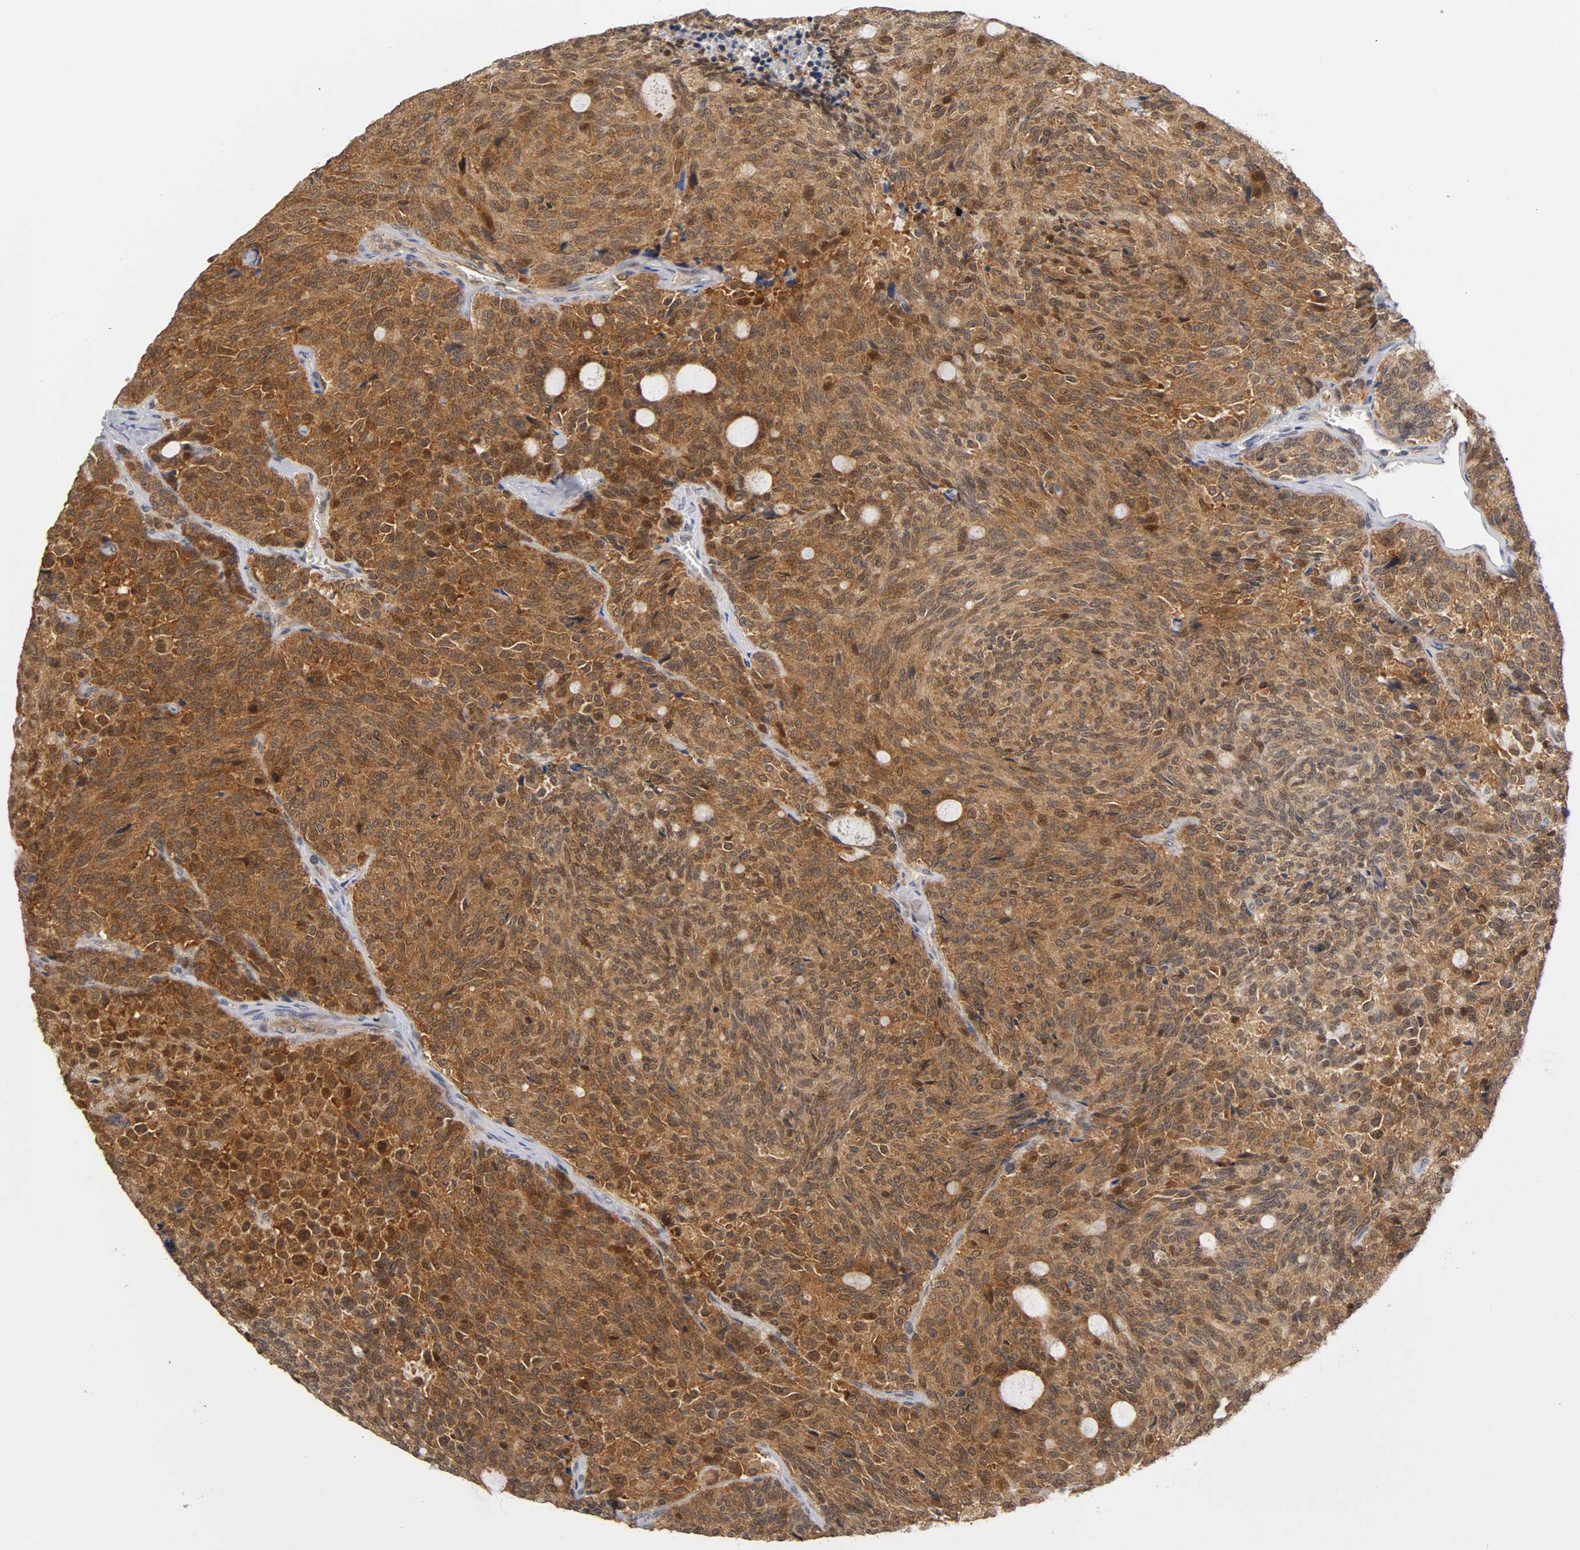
{"staining": {"intensity": "strong", "quantity": ">75%", "location": "cytoplasmic/membranous,nuclear"}, "tissue": "carcinoid", "cell_type": "Tumor cells", "image_type": "cancer", "snomed": [{"axis": "morphology", "description": "Carcinoid, malignant, NOS"}, {"axis": "topography", "description": "Pancreas"}], "caption": "Immunohistochemical staining of carcinoid demonstrates high levels of strong cytoplasmic/membranous and nuclear positivity in approximately >75% of tumor cells.", "gene": "UBE2M", "patient": {"sex": "female", "age": 54}}